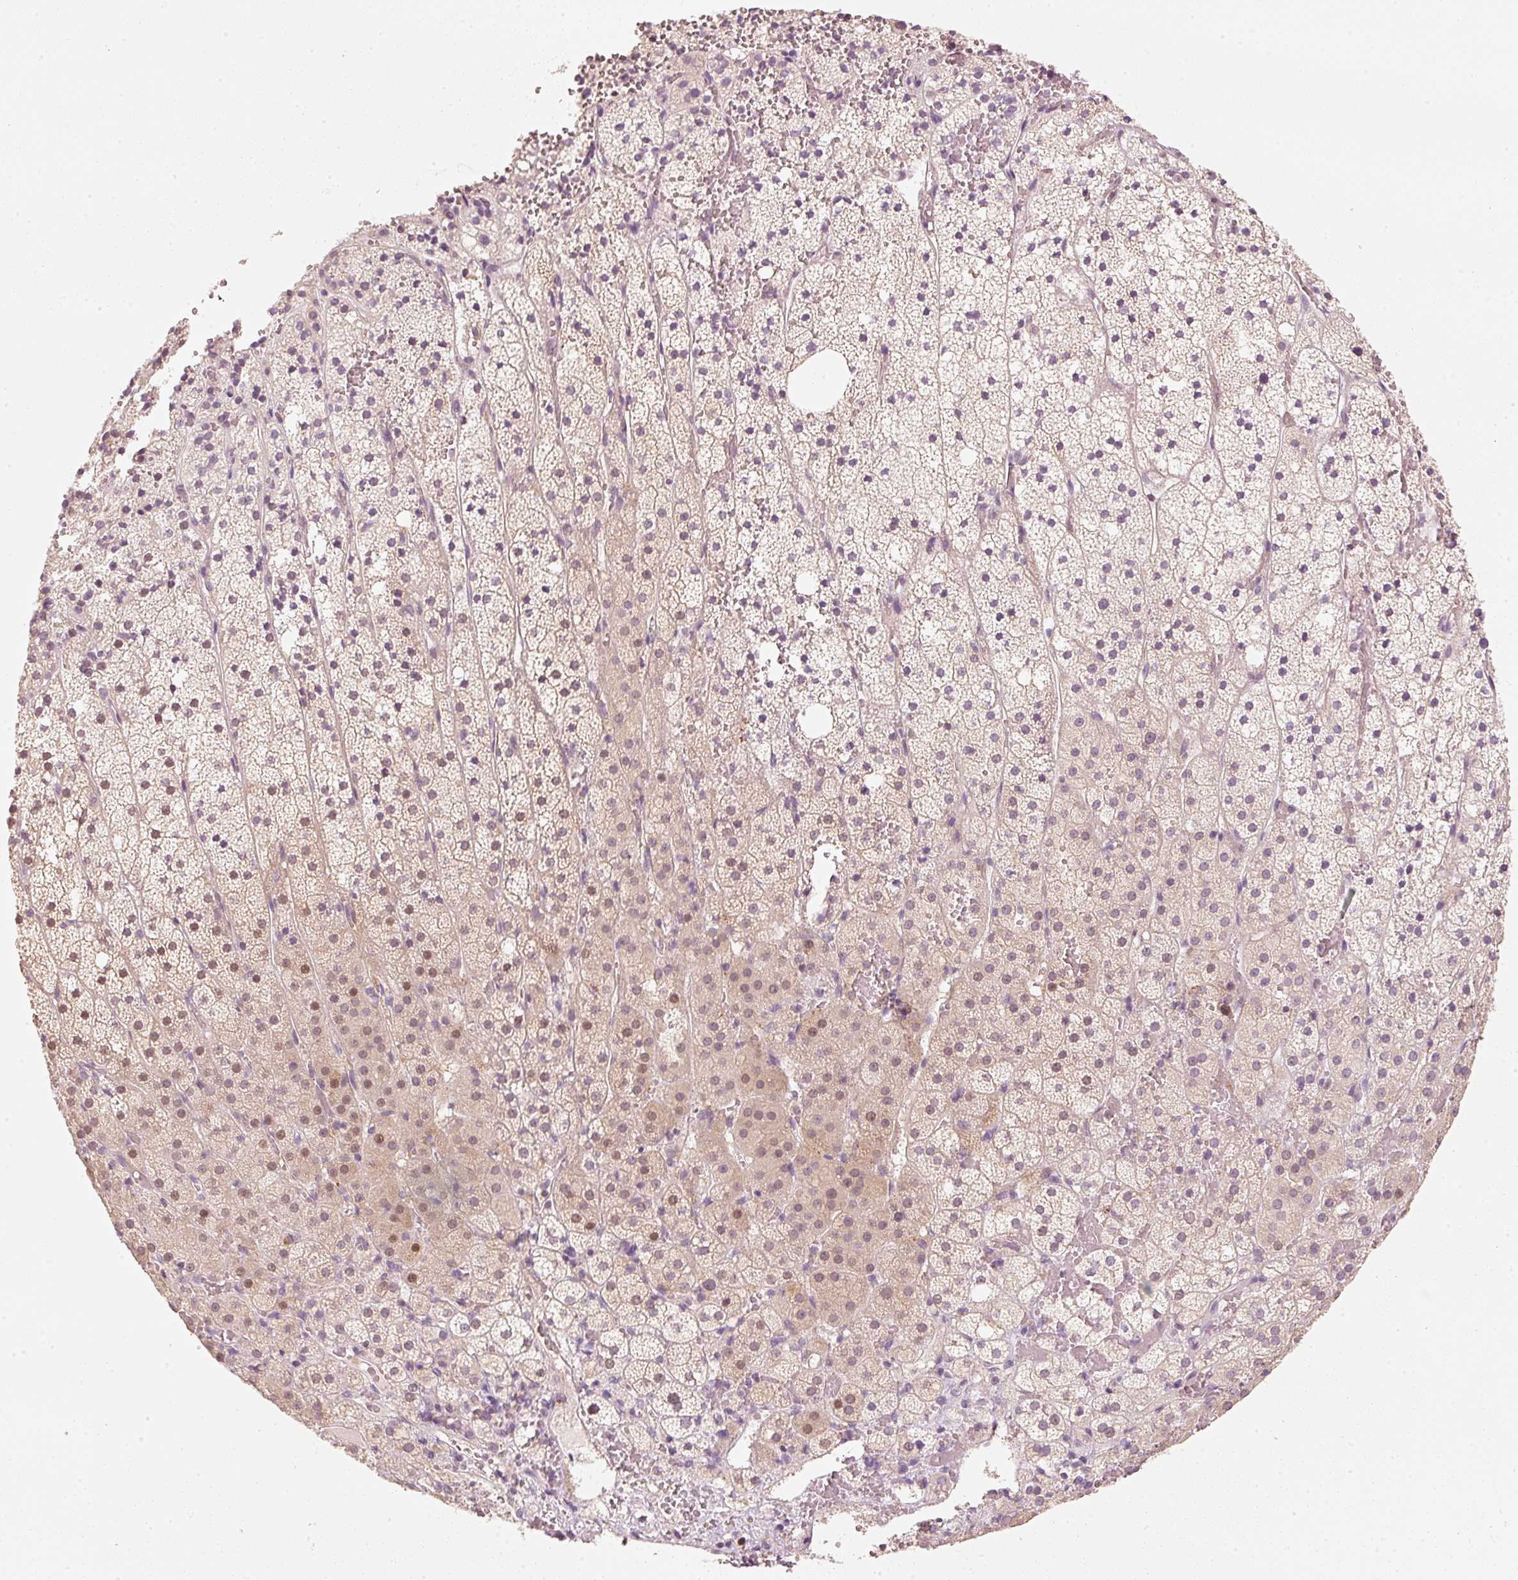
{"staining": {"intensity": "moderate", "quantity": "25%-75%", "location": "cytoplasmic/membranous,nuclear"}, "tissue": "adrenal gland", "cell_type": "Glandular cells", "image_type": "normal", "snomed": [{"axis": "morphology", "description": "Normal tissue, NOS"}, {"axis": "topography", "description": "Adrenal gland"}], "caption": "A brown stain highlights moderate cytoplasmic/membranous,nuclear expression of a protein in glandular cells of unremarkable human adrenal gland. The protein is stained brown, and the nuclei are stained in blue (DAB IHC with brightfield microscopy, high magnification).", "gene": "TREX2", "patient": {"sex": "male", "age": 53}}